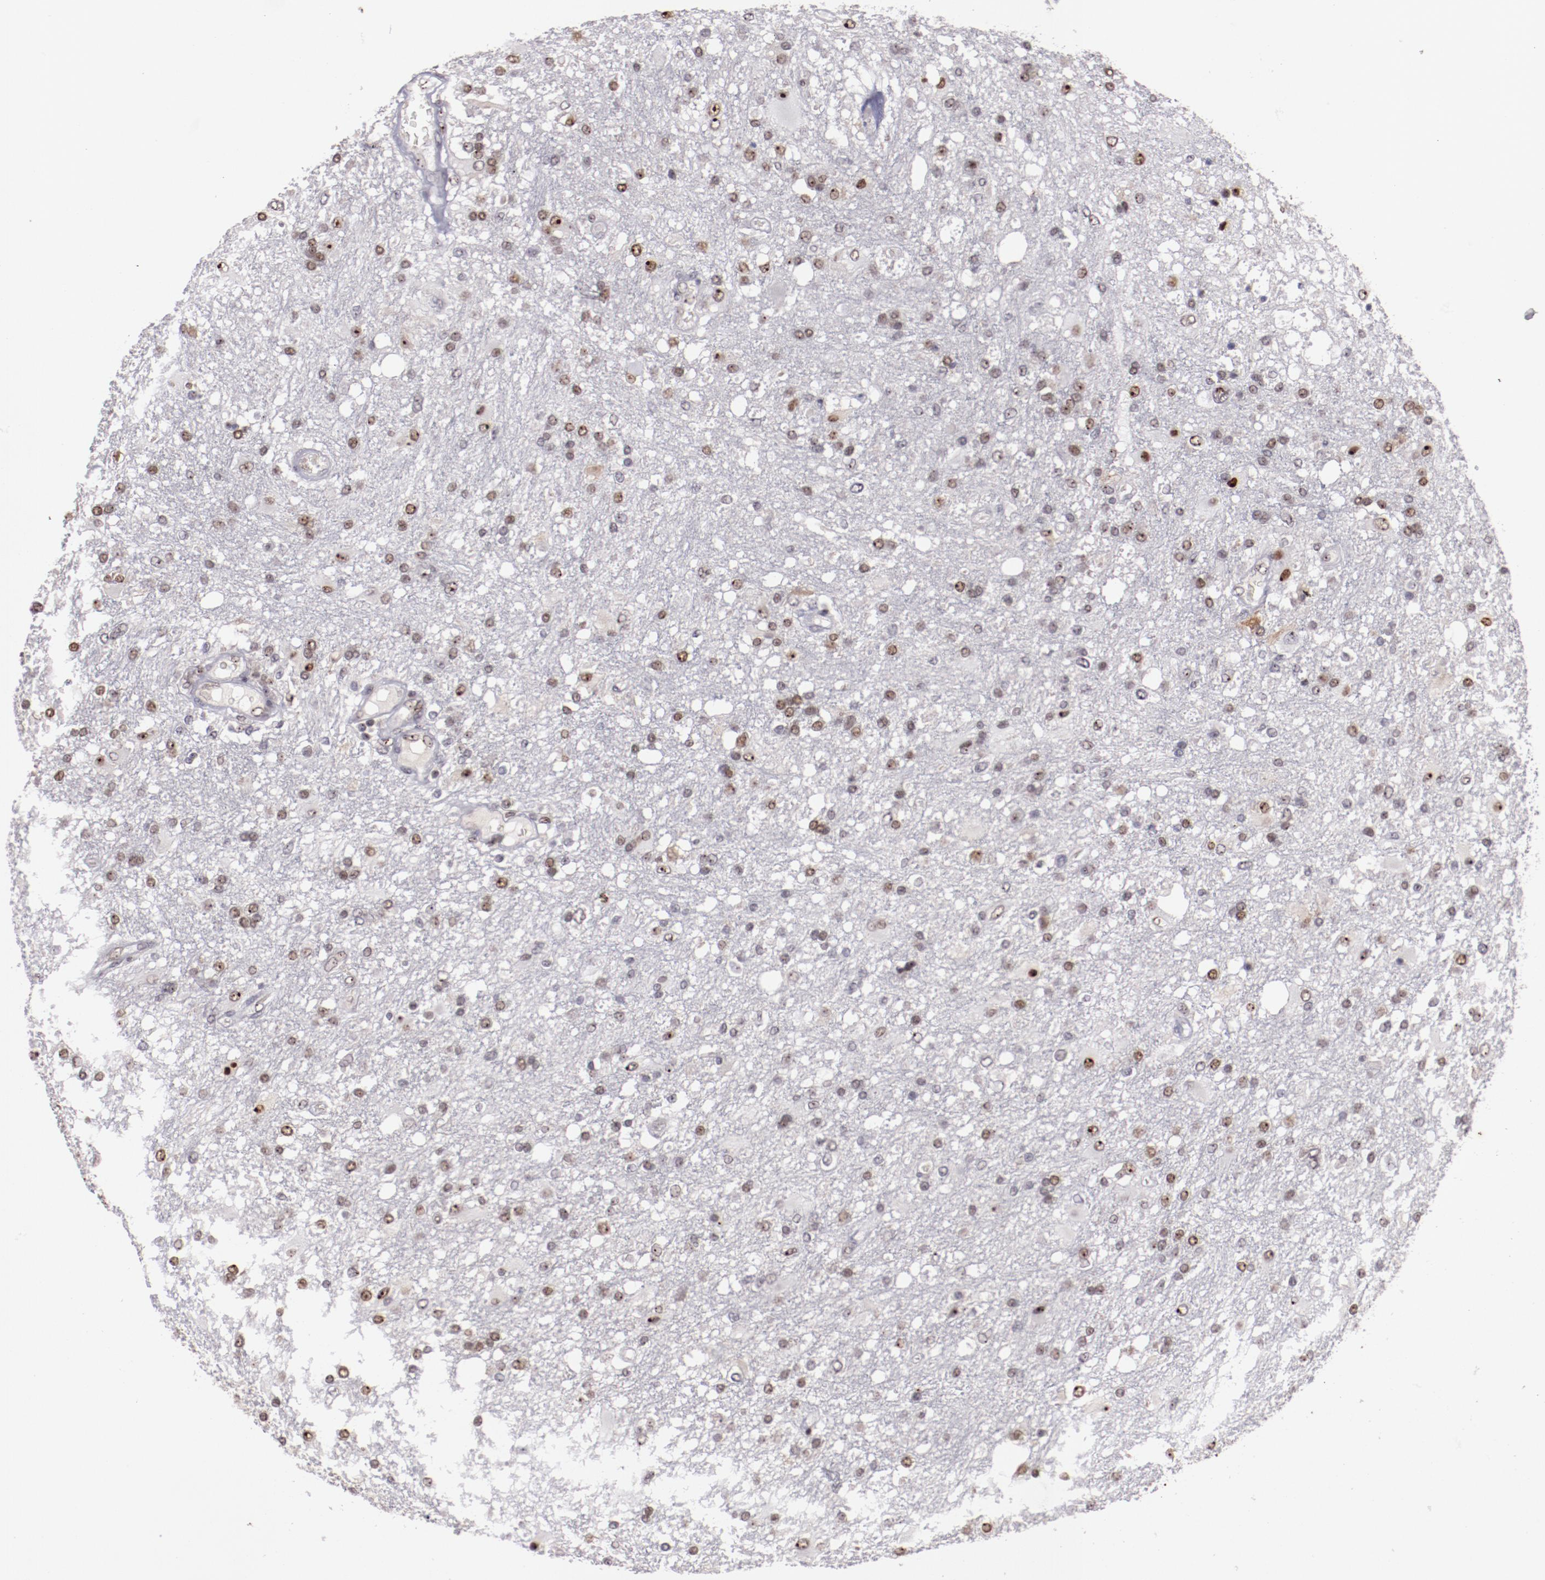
{"staining": {"intensity": "moderate", "quantity": "25%-75%", "location": "nuclear"}, "tissue": "glioma", "cell_type": "Tumor cells", "image_type": "cancer", "snomed": [{"axis": "morphology", "description": "Glioma, malignant, High grade"}, {"axis": "topography", "description": "Cerebral cortex"}], "caption": "This micrograph shows glioma stained with immunohistochemistry to label a protein in brown. The nuclear of tumor cells show moderate positivity for the protein. Nuclei are counter-stained blue.", "gene": "DDX24", "patient": {"sex": "male", "age": 79}}